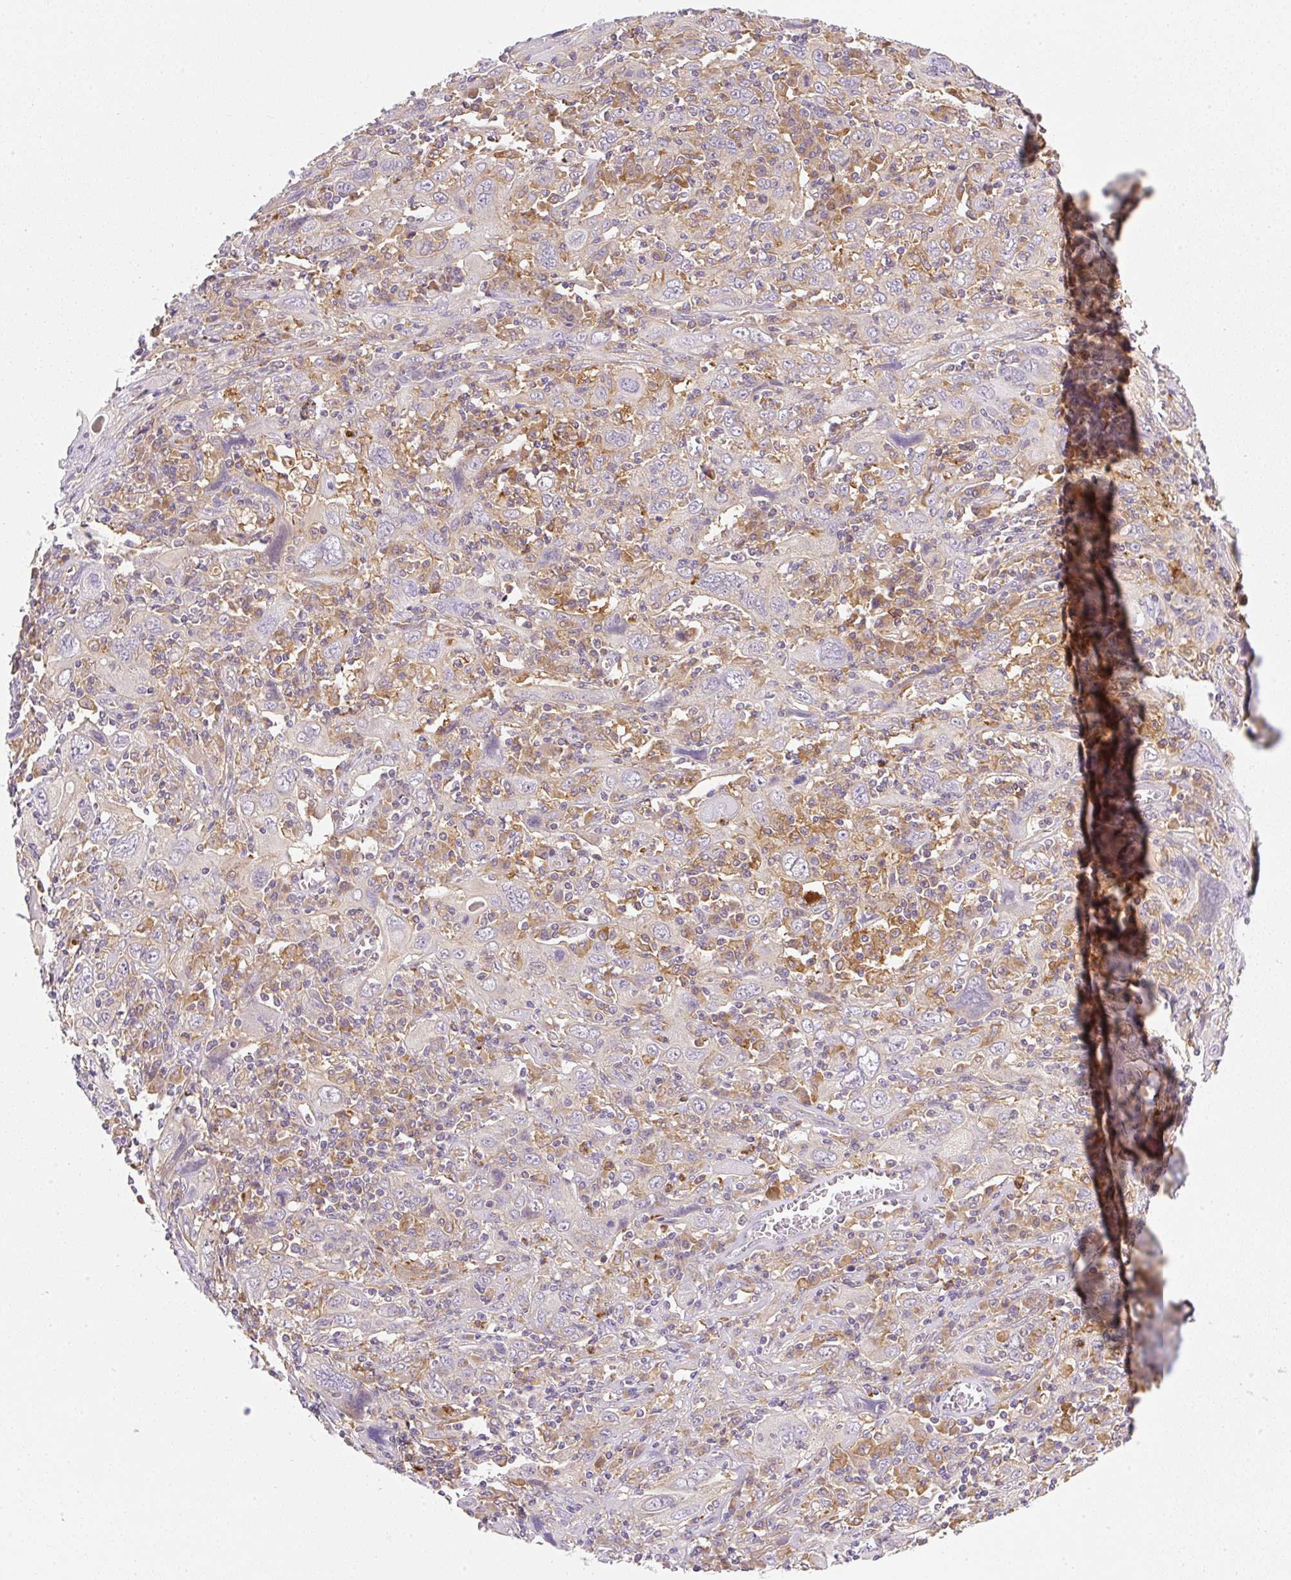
{"staining": {"intensity": "weak", "quantity": "<25%", "location": "cytoplasmic/membranous"}, "tissue": "cervical cancer", "cell_type": "Tumor cells", "image_type": "cancer", "snomed": [{"axis": "morphology", "description": "Squamous cell carcinoma, NOS"}, {"axis": "topography", "description": "Cervix"}], "caption": "High power microscopy histopathology image of an immunohistochemistry micrograph of cervical cancer (squamous cell carcinoma), revealing no significant expression in tumor cells.", "gene": "OMA1", "patient": {"sex": "female", "age": 46}}